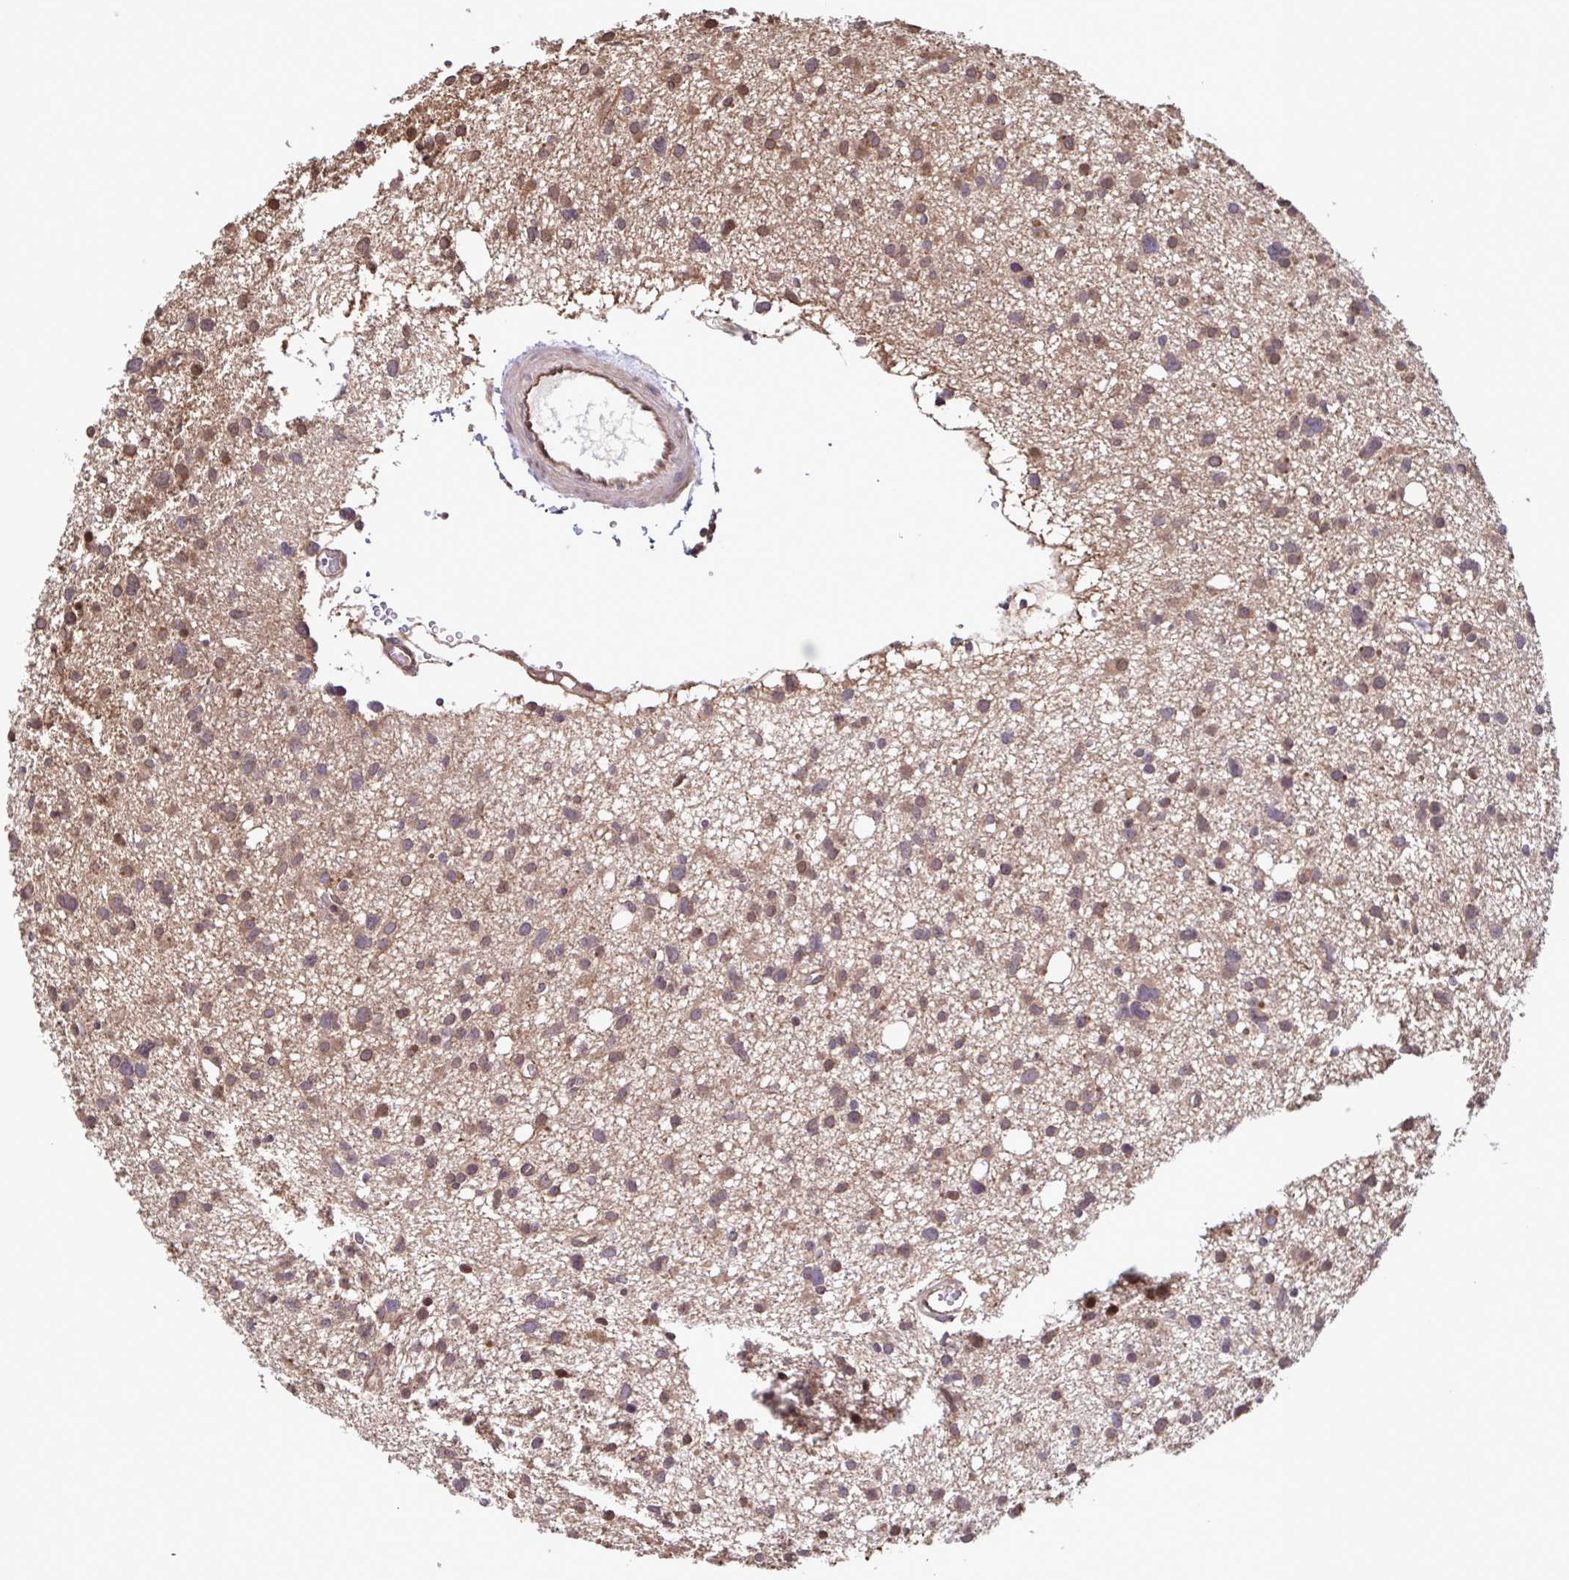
{"staining": {"intensity": "weak", "quantity": ">75%", "location": "cytoplasmic/membranous,nuclear"}, "tissue": "glioma", "cell_type": "Tumor cells", "image_type": "cancer", "snomed": [{"axis": "morphology", "description": "Glioma, malignant, High grade"}, {"axis": "topography", "description": "Brain"}], "caption": "A high-resolution image shows immunohistochemistry (IHC) staining of glioma, which displays weak cytoplasmic/membranous and nuclear staining in approximately >75% of tumor cells.", "gene": "SEC63", "patient": {"sex": "male", "age": 23}}